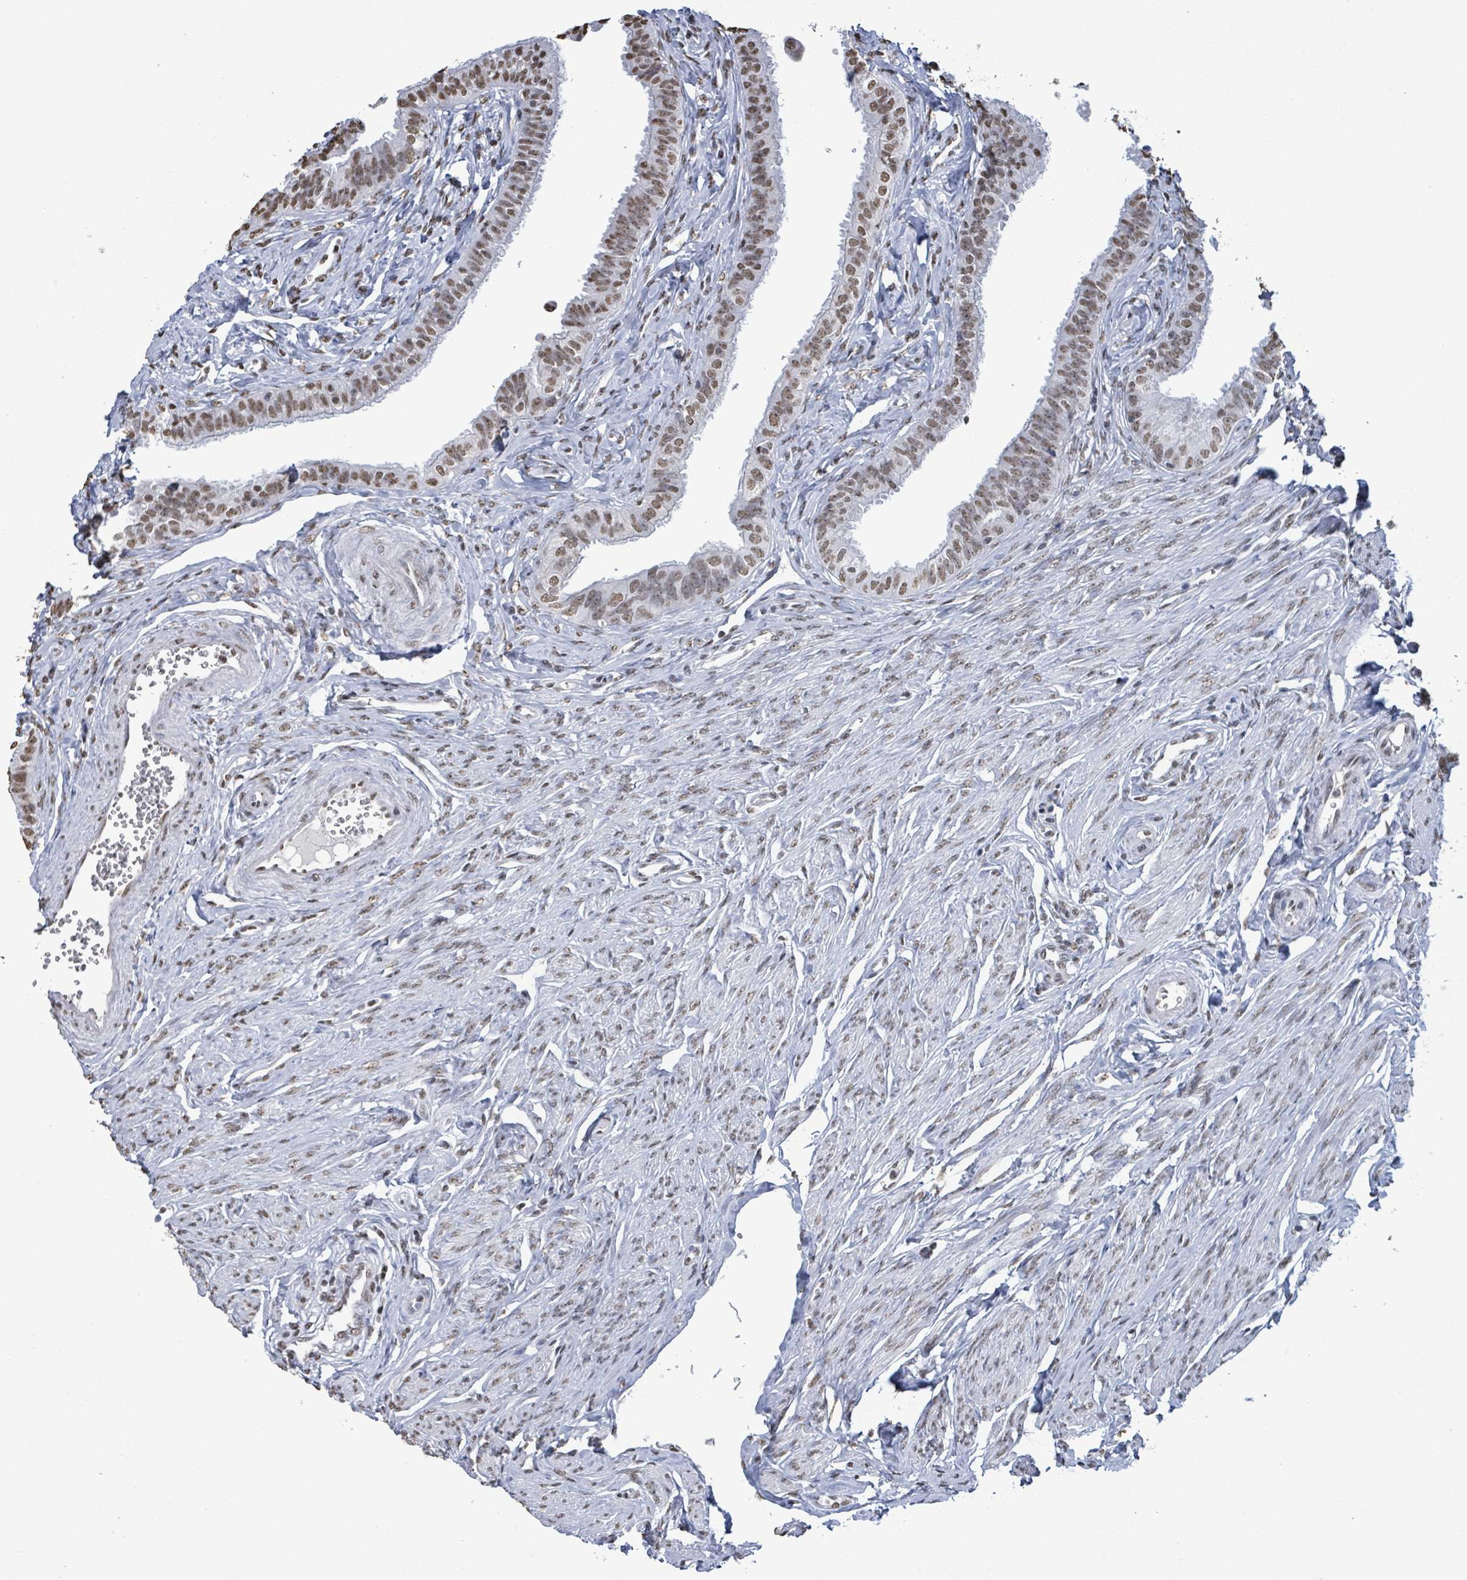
{"staining": {"intensity": "moderate", "quantity": "25%-75%", "location": "nuclear"}, "tissue": "fallopian tube", "cell_type": "Glandular cells", "image_type": "normal", "snomed": [{"axis": "morphology", "description": "Normal tissue, NOS"}, {"axis": "morphology", "description": "Carcinoma, NOS"}, {"axis": "topography", "description": "Fallopian tube"}, {"axis": "topography", "description": "Ovary"}], "caption": "Human fallopian tube stained for a protein (brown) demonstrates moderate nuclear positive positivity in about 25%-75% of glandular cells.", "gene": "SAMD14", "patient": {"sex": "female", "age": 59}}